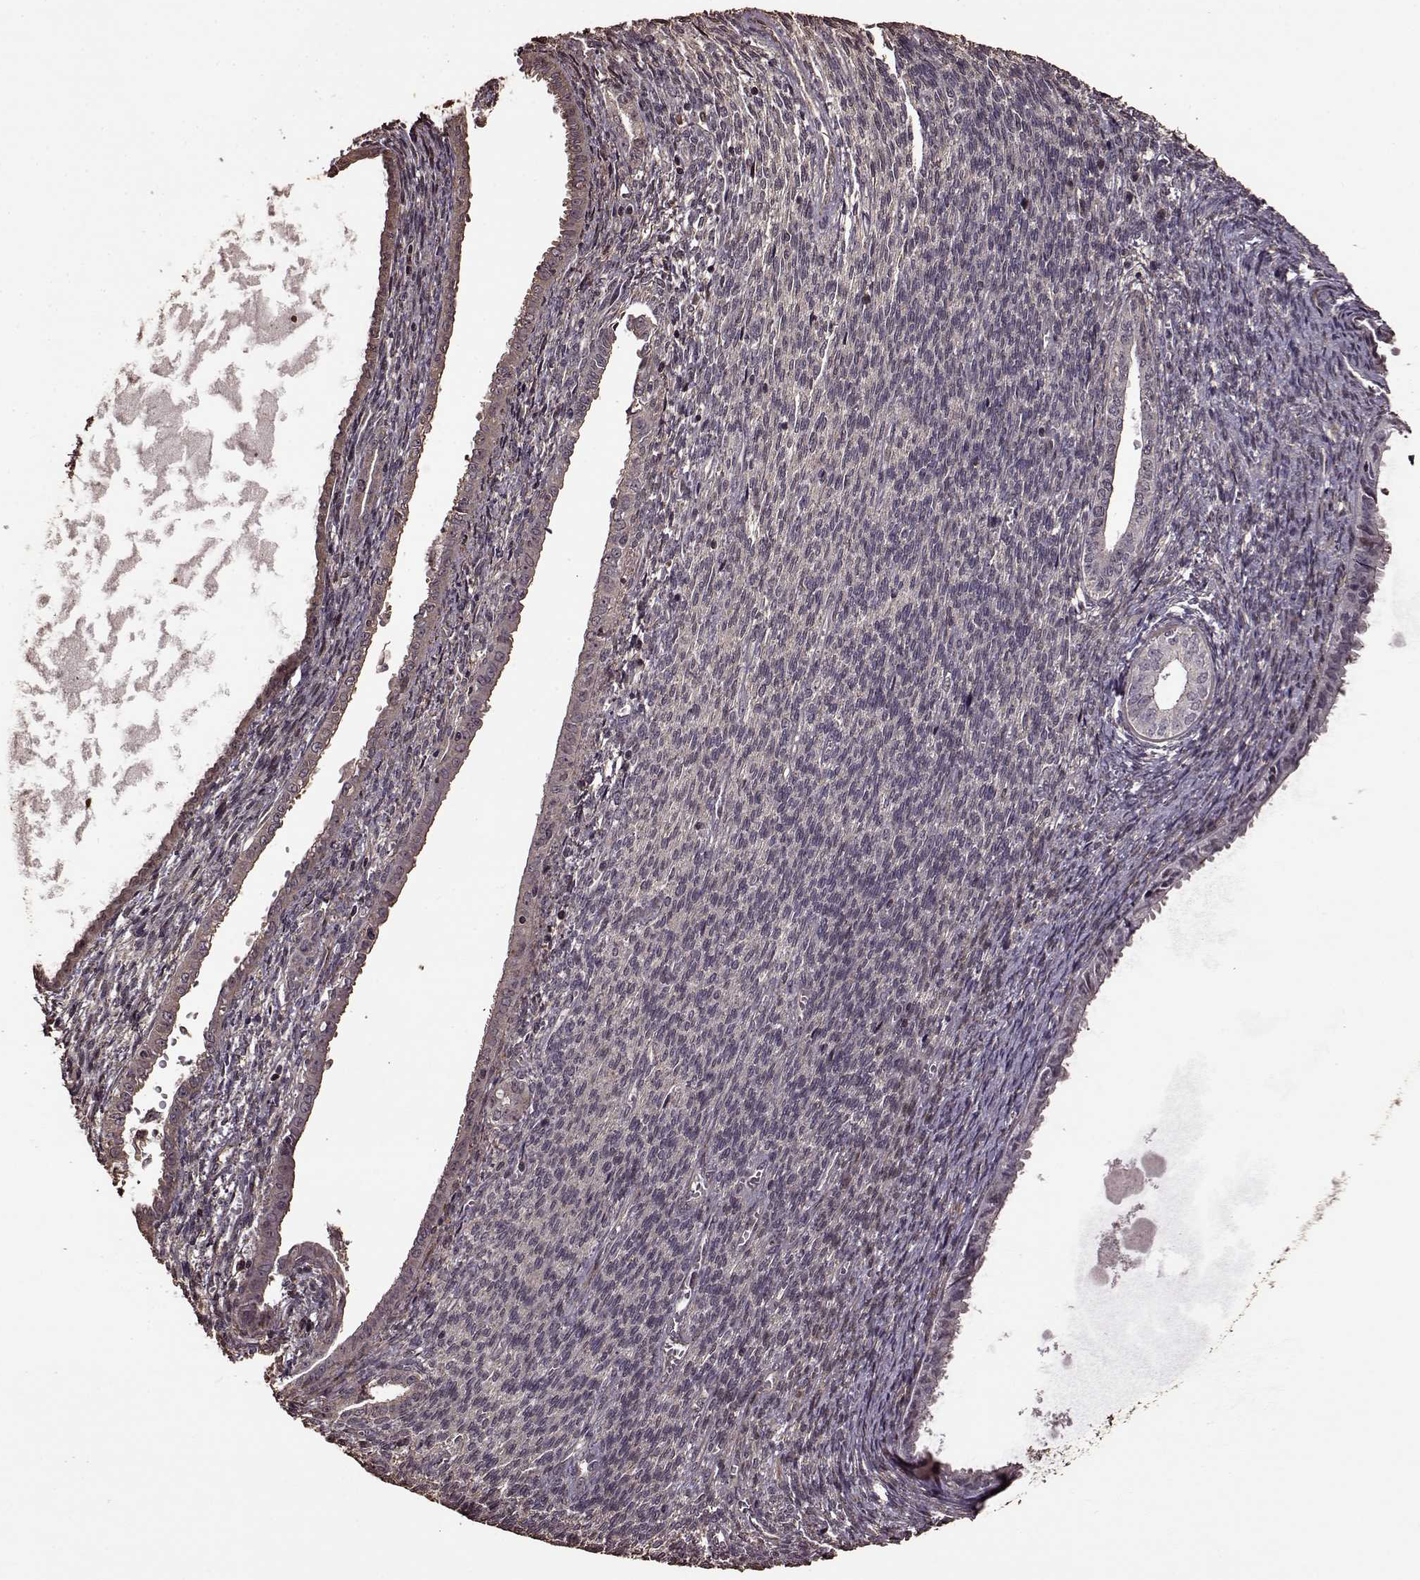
{"staining": {"intensity": "moderate", "quantity": "<25%", "location": "cytoplasmic/membranous"}, "tissue": "endometrial cancer", "cell_type": "Tumor cells", "image_type": "cancer", "snomed": [{"axis": "morphology", "description": "Adenocarcinoma, NOS"}, {"axis": "topography", "description": "Endometrium"}], "caption": "Protein expression analysis of human endometrial adenocarcinoma reveals moderate cytoplasmic/membranous positivity in about <25% of tumor cells. The staining was performed using DAB, with brown indicating positive protein expression. Nuclei are stained blue with hematoxylin.", "gene": "FBXW11", "patient": {"sex": "female", "age": 86}}